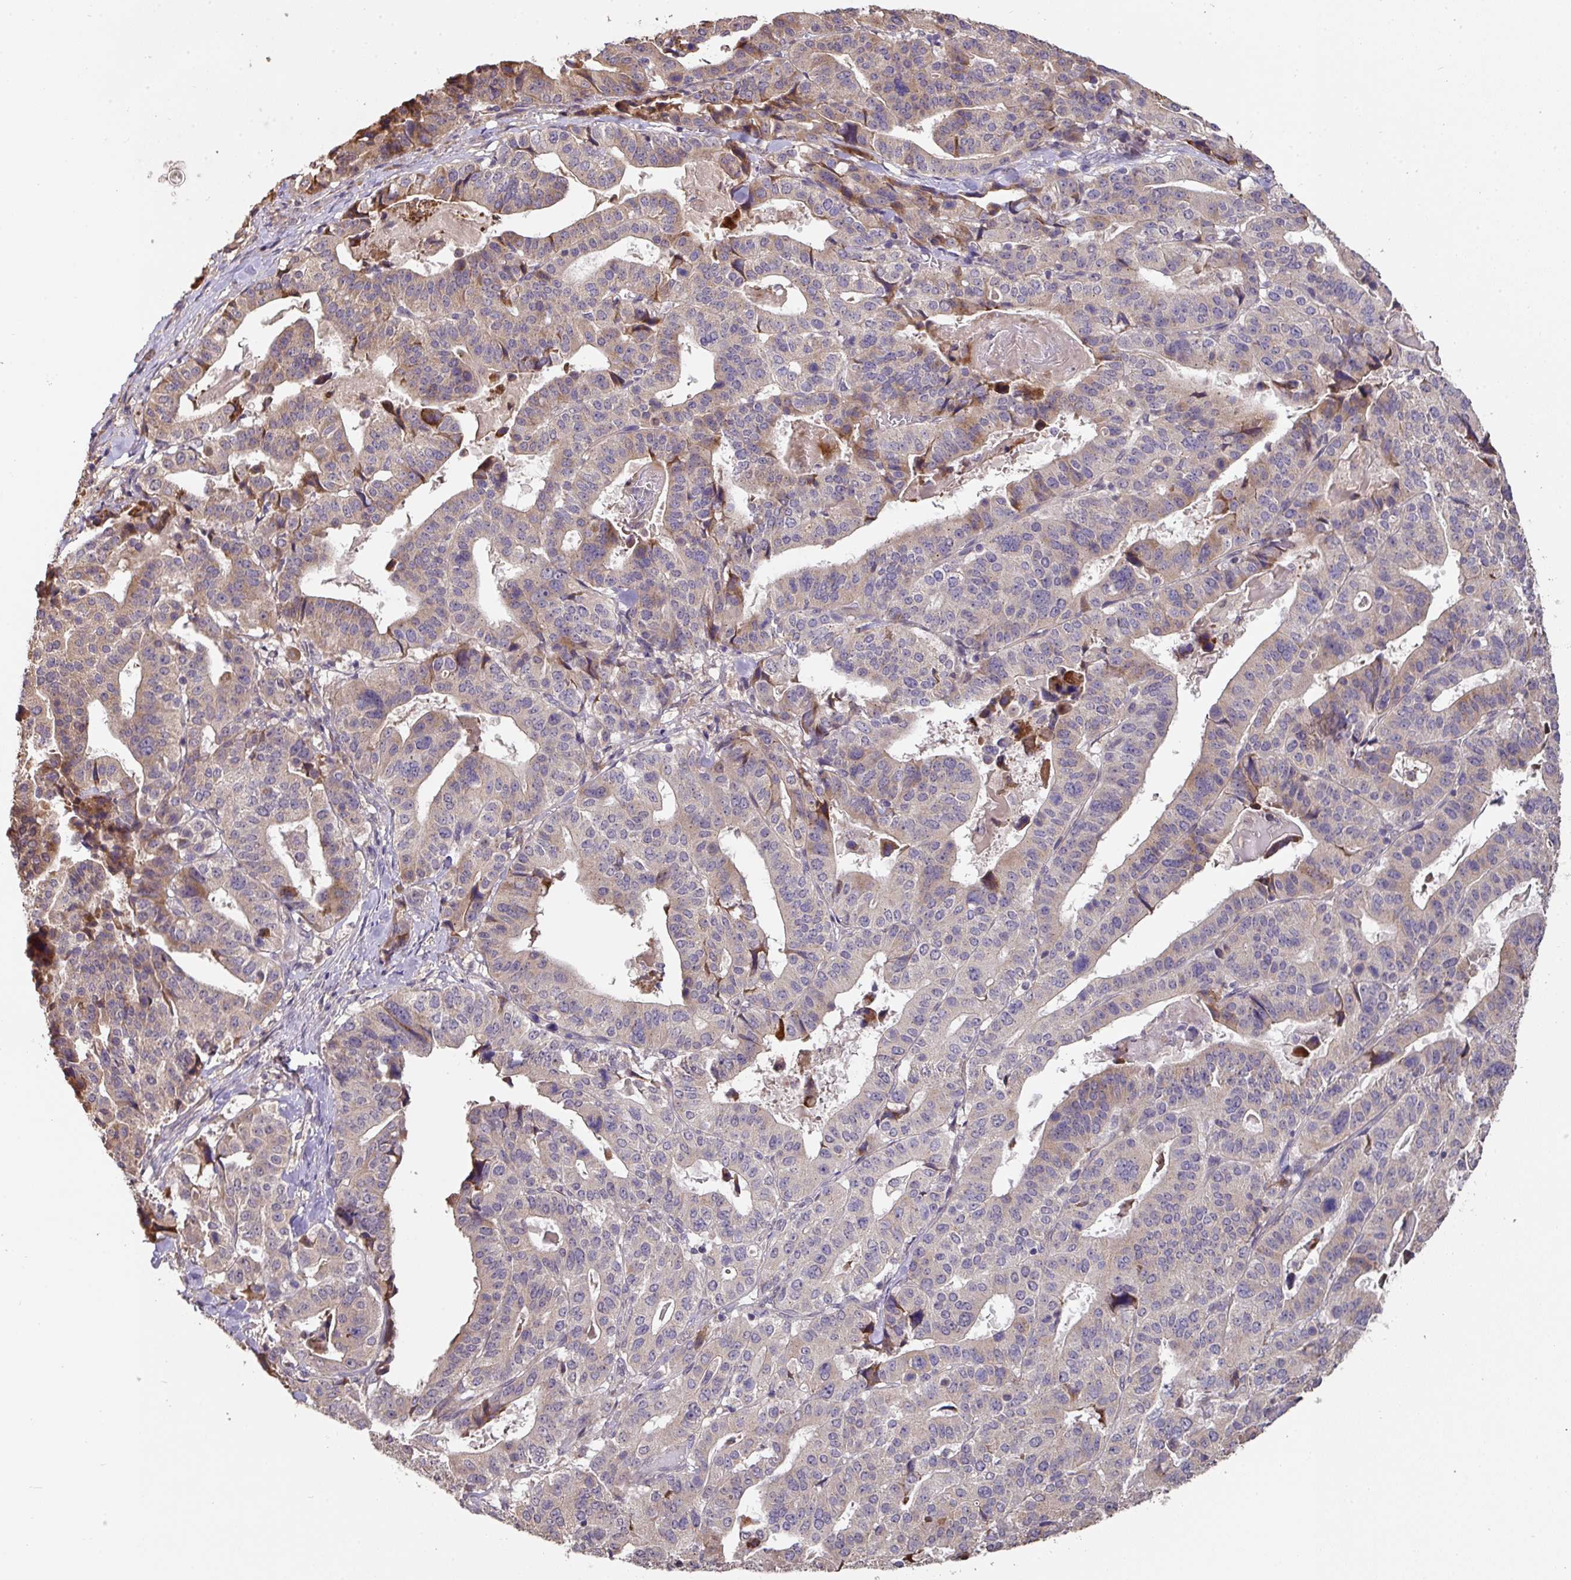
{"staining": {"intensity": "moderate", "quantity": "<25%", "location": "cytoplasmic/membranous"}, "tissue": "stomach cancer", "cell_type": "Tumor cells", "image_type": "cancer", "snomed": [{"axis": "morphology", "description": "Adenocarcinoma, NOS"}, {"axis": "topography", "description": "Stomach"}], "caption": "Immunohistochemical staining of stomach adenocarcinoma displays low levels of moderate cytoplasmic/membranous staining in about <25% of tumor cells. Immunohistochemistry stains the protein of interest in brown and the nuclei are stained blue.", "gene": "ACVR2B", "patient": {"sex": "male", "age": 48}}